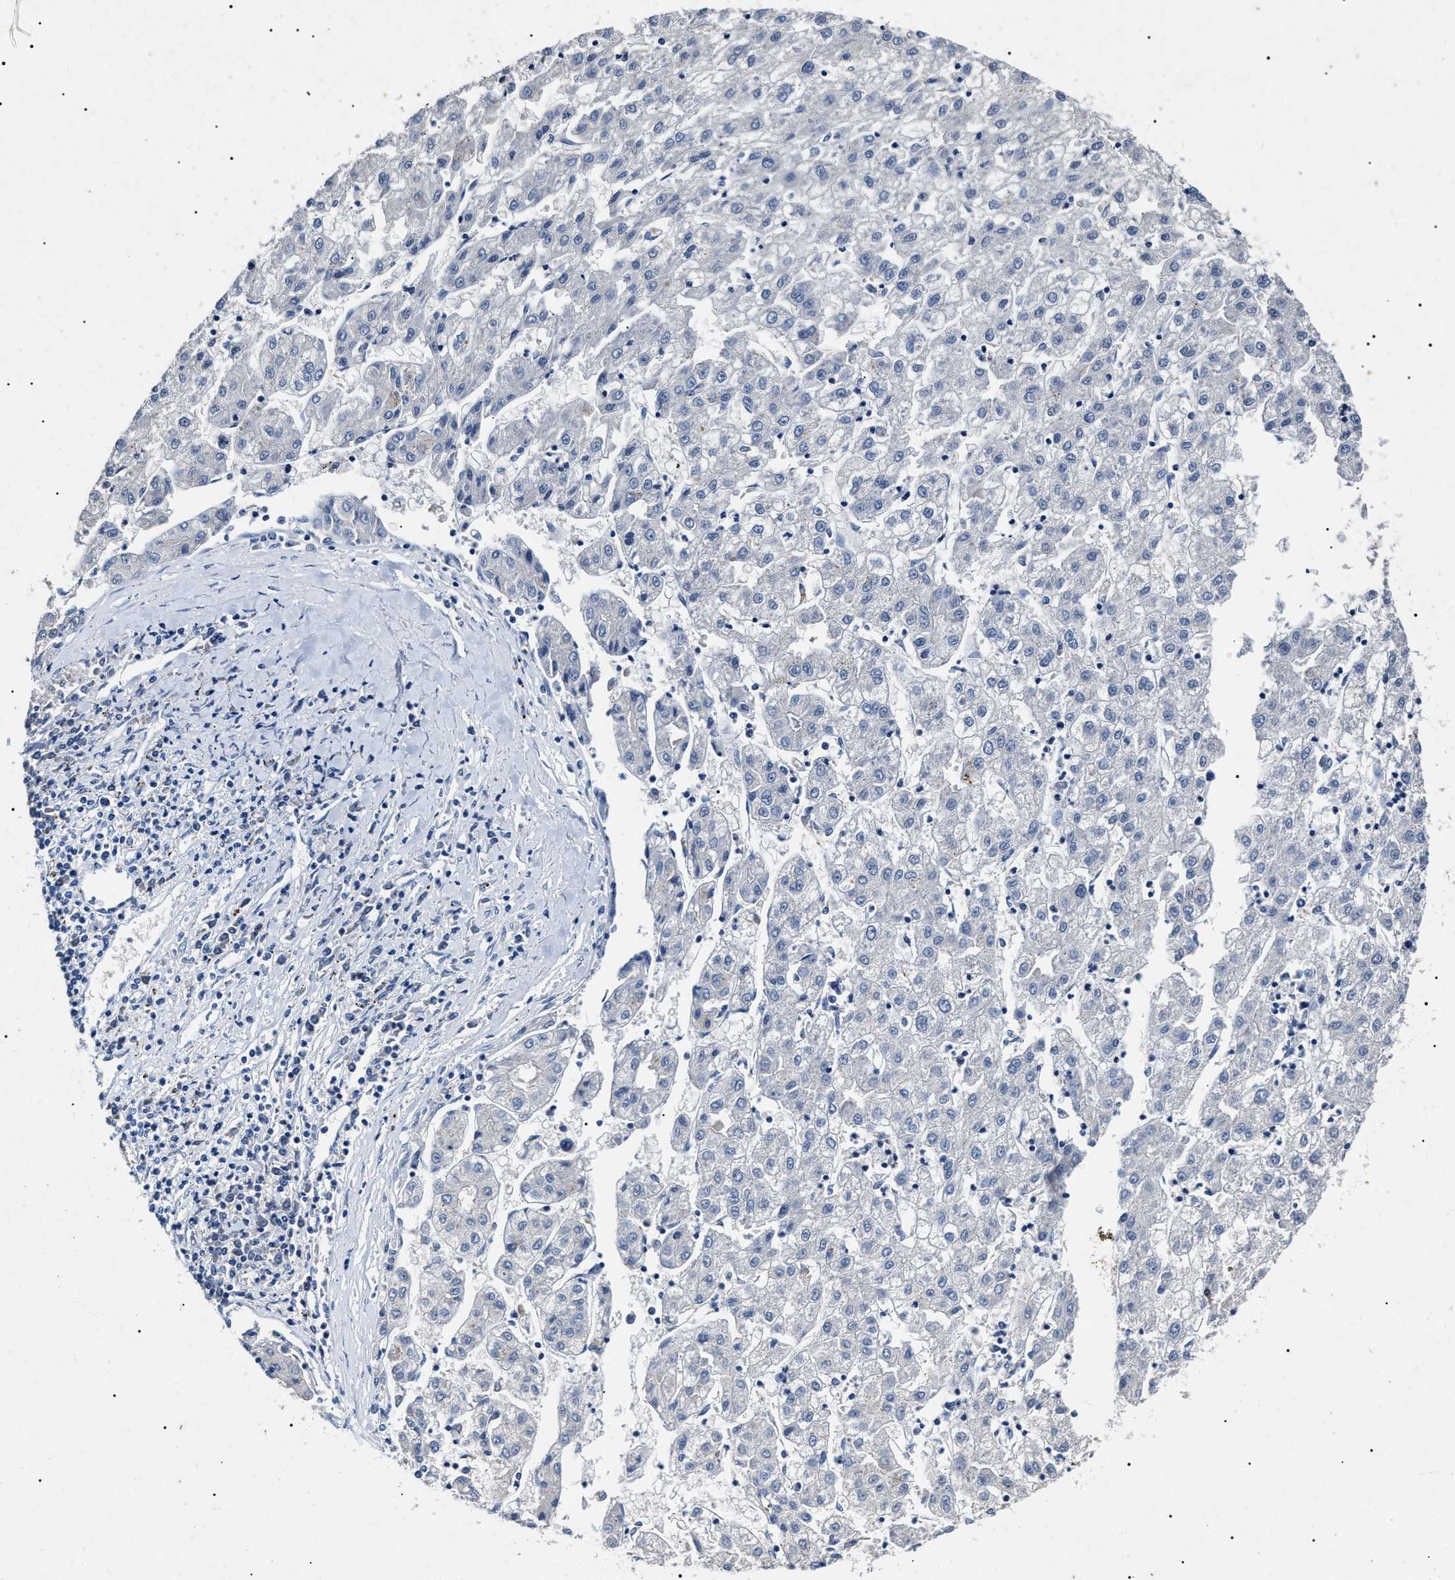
{"staining": {"intensity": "negative", "quantity": "none", "location": "none"}, "tissue": "liver cancer", "cell_type": "Tumor cells", "image_type": "cancer", "snomed": [{"axis": "morphology", "description": "Carcinoma, Hepatocellular, NOS"}, {"axis": "topography", "description": "Liver"}], "caption": "IHC micrograph of hepatocellular carcinoma (liver) stained for a protein (brown), which shows no staining in tumor cells.", "gene": "LRRC8E", "patient": {"sex": "male", "age": 72}}